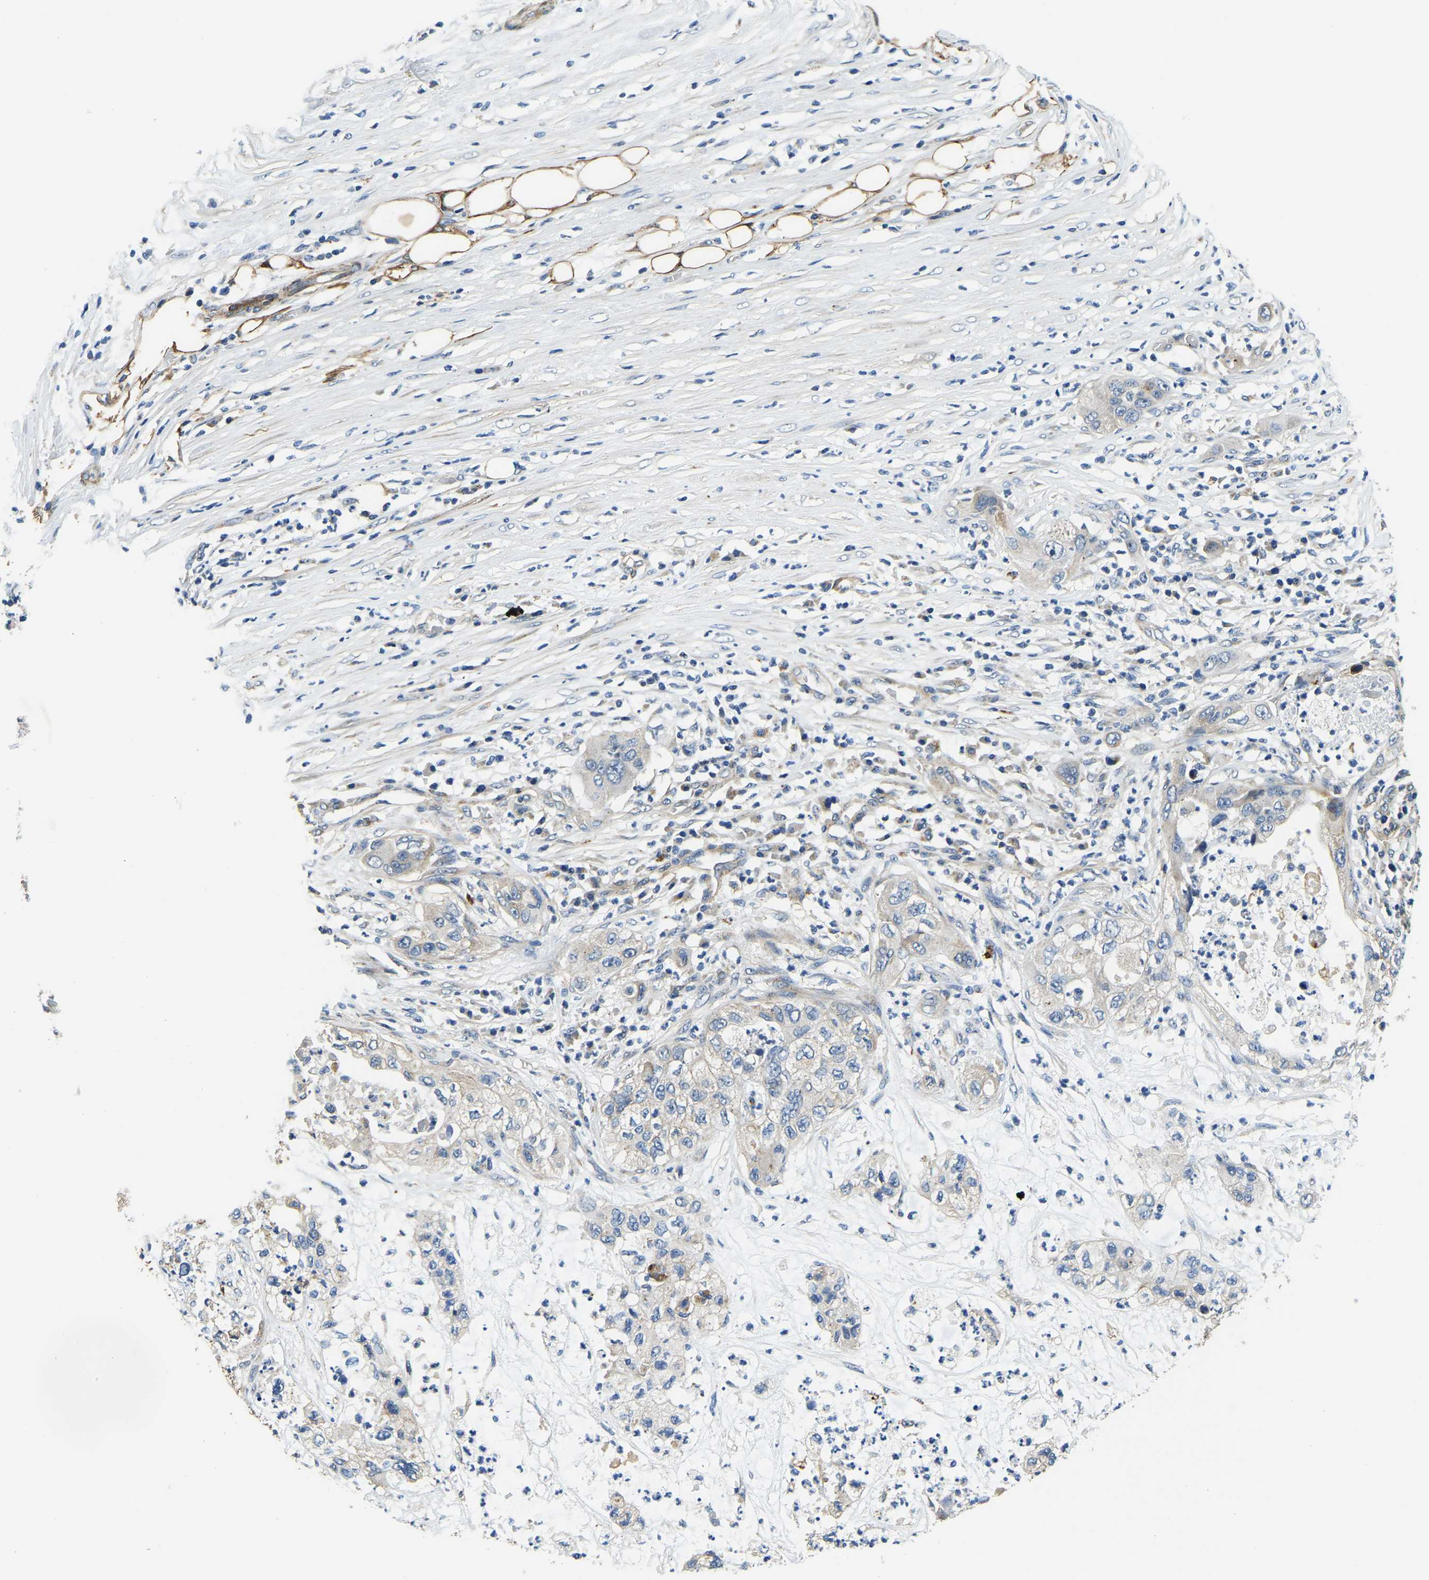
{"staining": {"intensity": "negative", "quantity": "none", "location": "none"}, "tissue": "pancreatic cancer", "cell_type": "Tumor cells", "image_type": "cancer", "snomed": [{"axis": "morphology", "description": "Adenocarcinoma, NOS"}, {"axis": "topography", "description": "Pancreas"}], "caption": "Immunohistochemistry (IHC) micrograph of neoplastic tissue: human adenocarcinoma (pancreatic) stained with DAB (3,3'-diaminobenzidine) demonstrates no significant protein staining in tumor cells. (IHC, brightfield microscopy, high magnification).", "gene": "RNF39", "patient": {"sex": "female", "age": 78}}